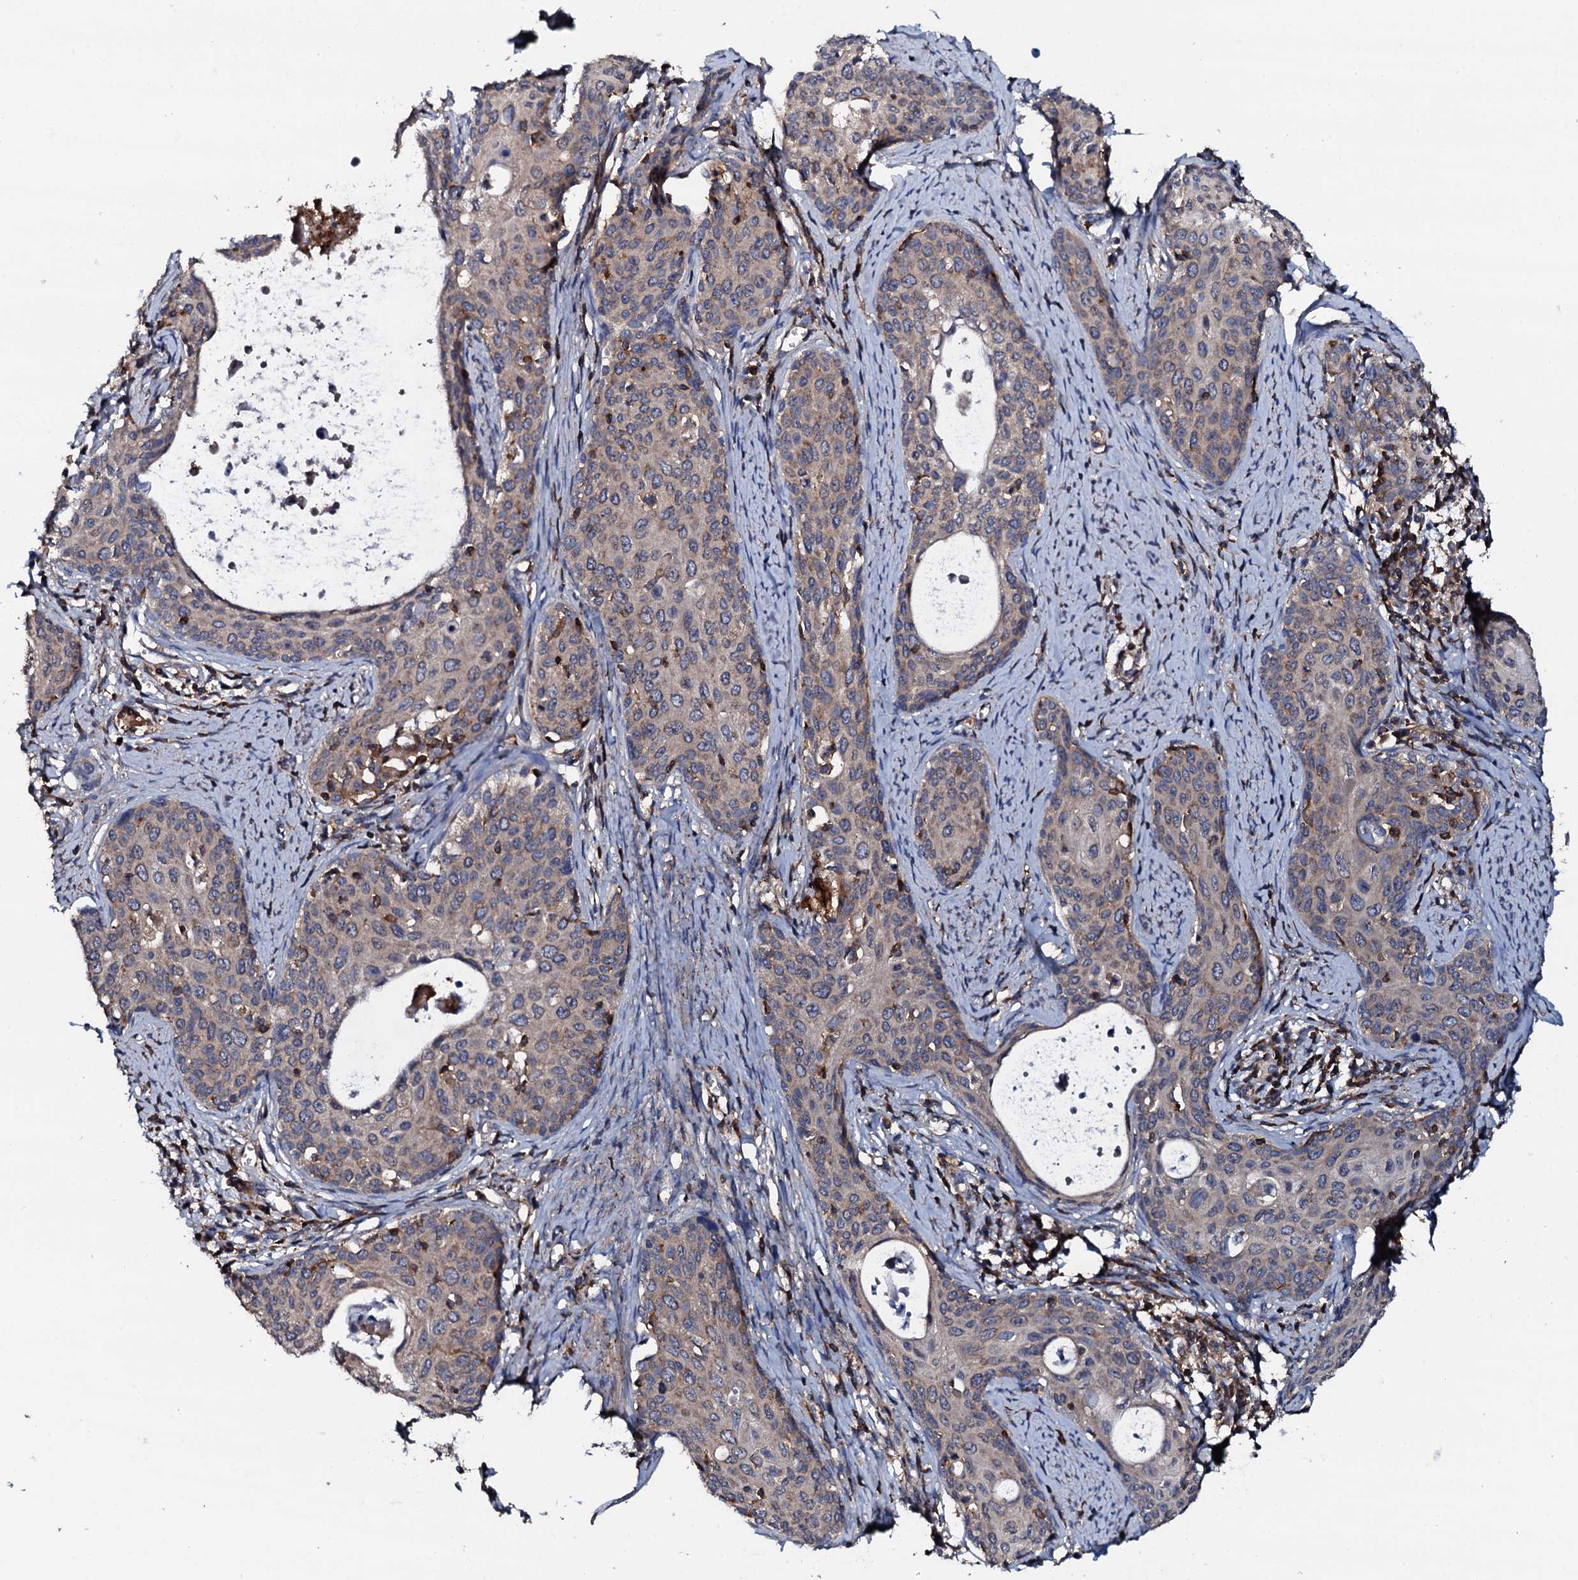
{"staining": {"intensity": "moderate", "quantity": "25%-75%", "location": "cytoplasmic/membranous"}, "tissue": "cervical cancer", "cell_type": "Tumor cells", "image_type": "cancer", "snomed": [{"axis": "morphology", "description": "Squamous cell carcinoma, NOS"}, {"axis": "topography", "description": "Cervix"}], "caption": "Cervical cancer tissue reveals moderate cytoplasmic/membranous expression in approximately 25%-75% of tumor cells, visualized by immunohistochemistry.", "gene": "GRK2", "patient": {"sex": "female", "age": 52}}